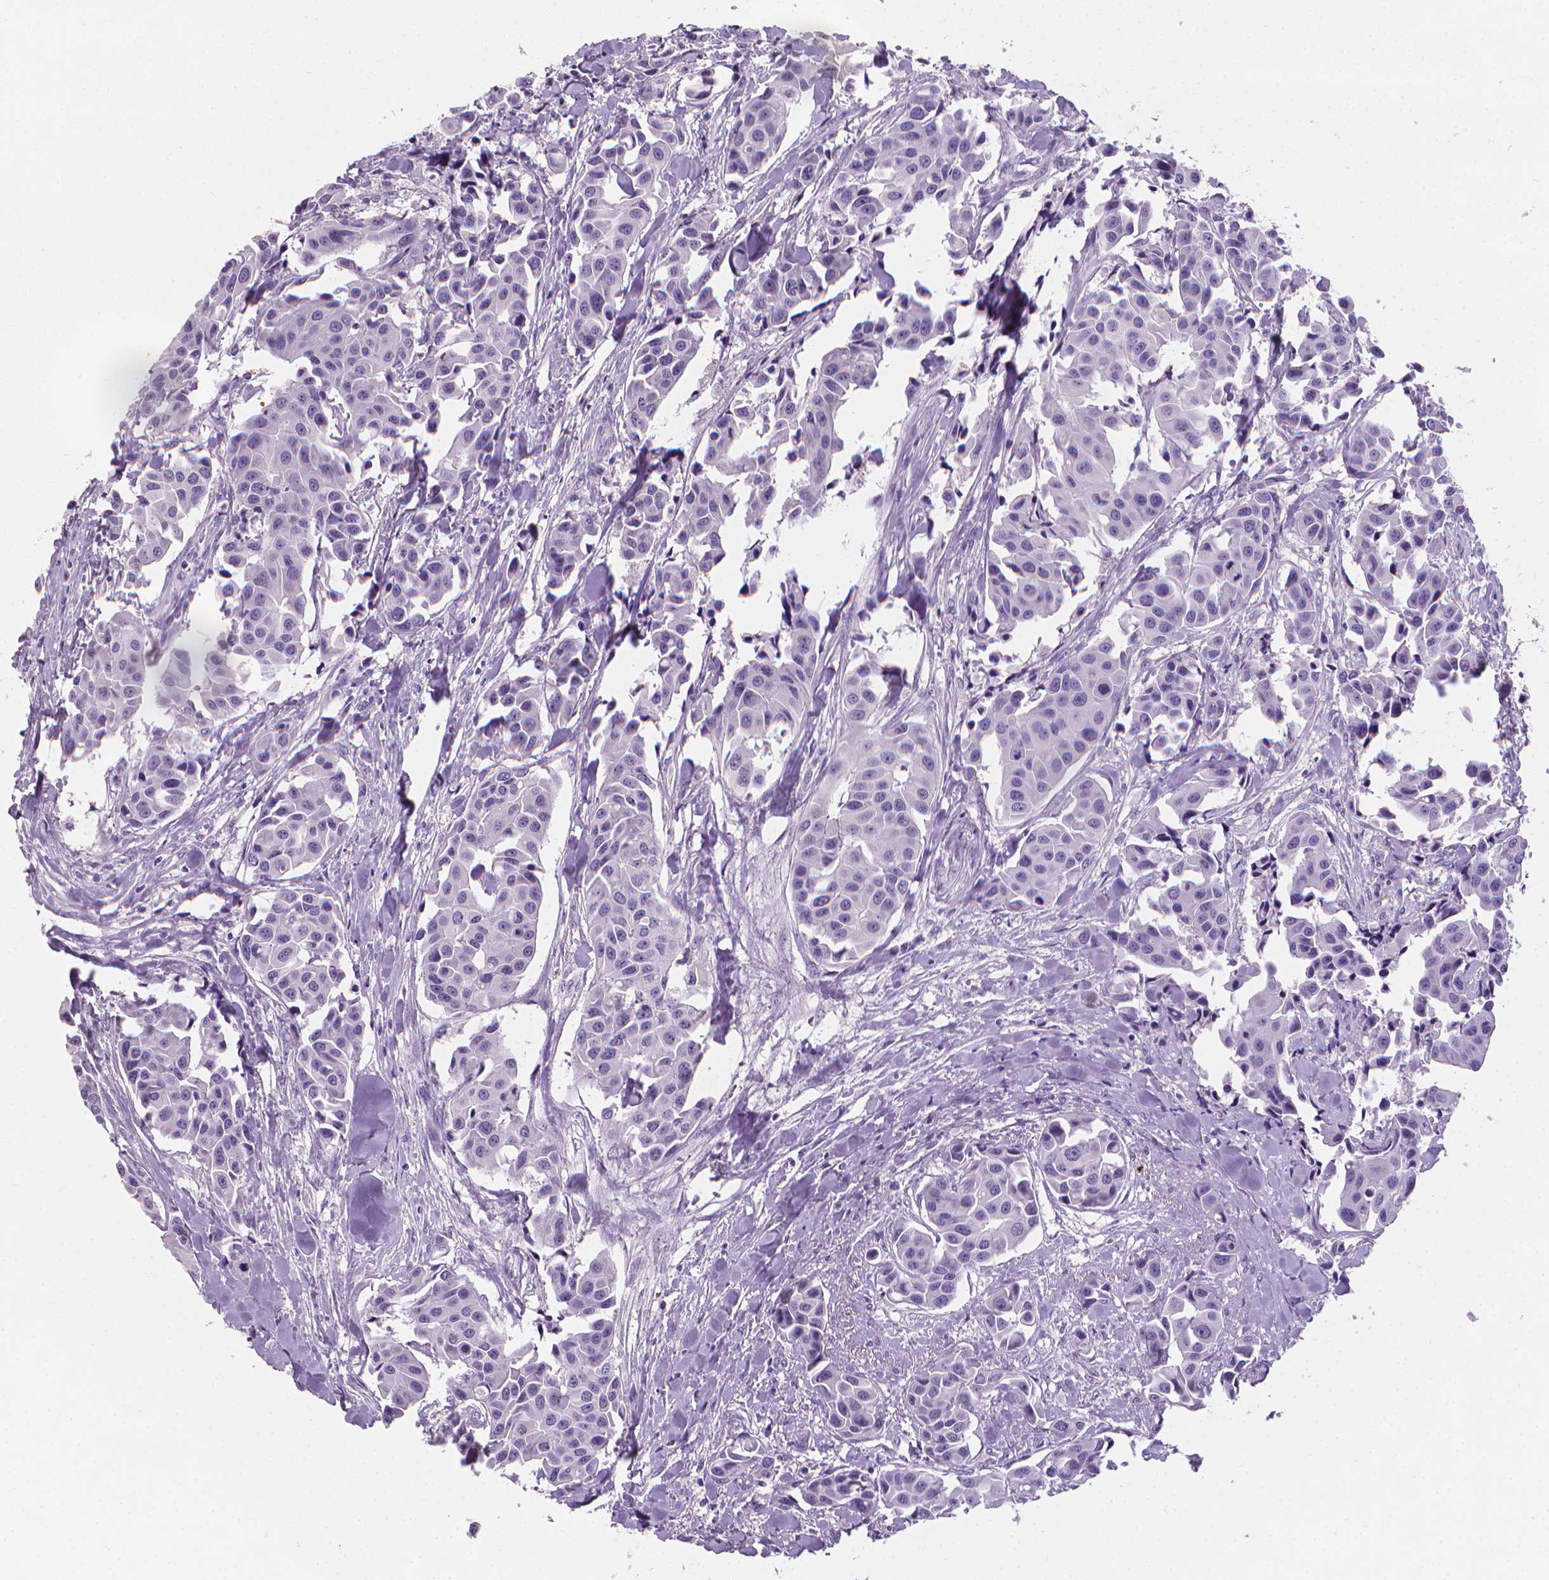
{"staining": {"intensity": "negative", "quantity": "none", "location": "none"}, "tissue": "head and neck cancer", "cell_type": "Tumor cells", "image_type": "cancer", "snomed": [{"axis": "morphology", "description": "Adenocarcinoma, NOS"}, {"axis": "topography", "description": "Head-Neck"}], "caption": "Human head and neck cancer stained for a protein using immunohistochemistry (IHC) displays no staining in tumor cells.", "gene": "XPNPEP2", "patient": {"sex": "male", "age": 76}}